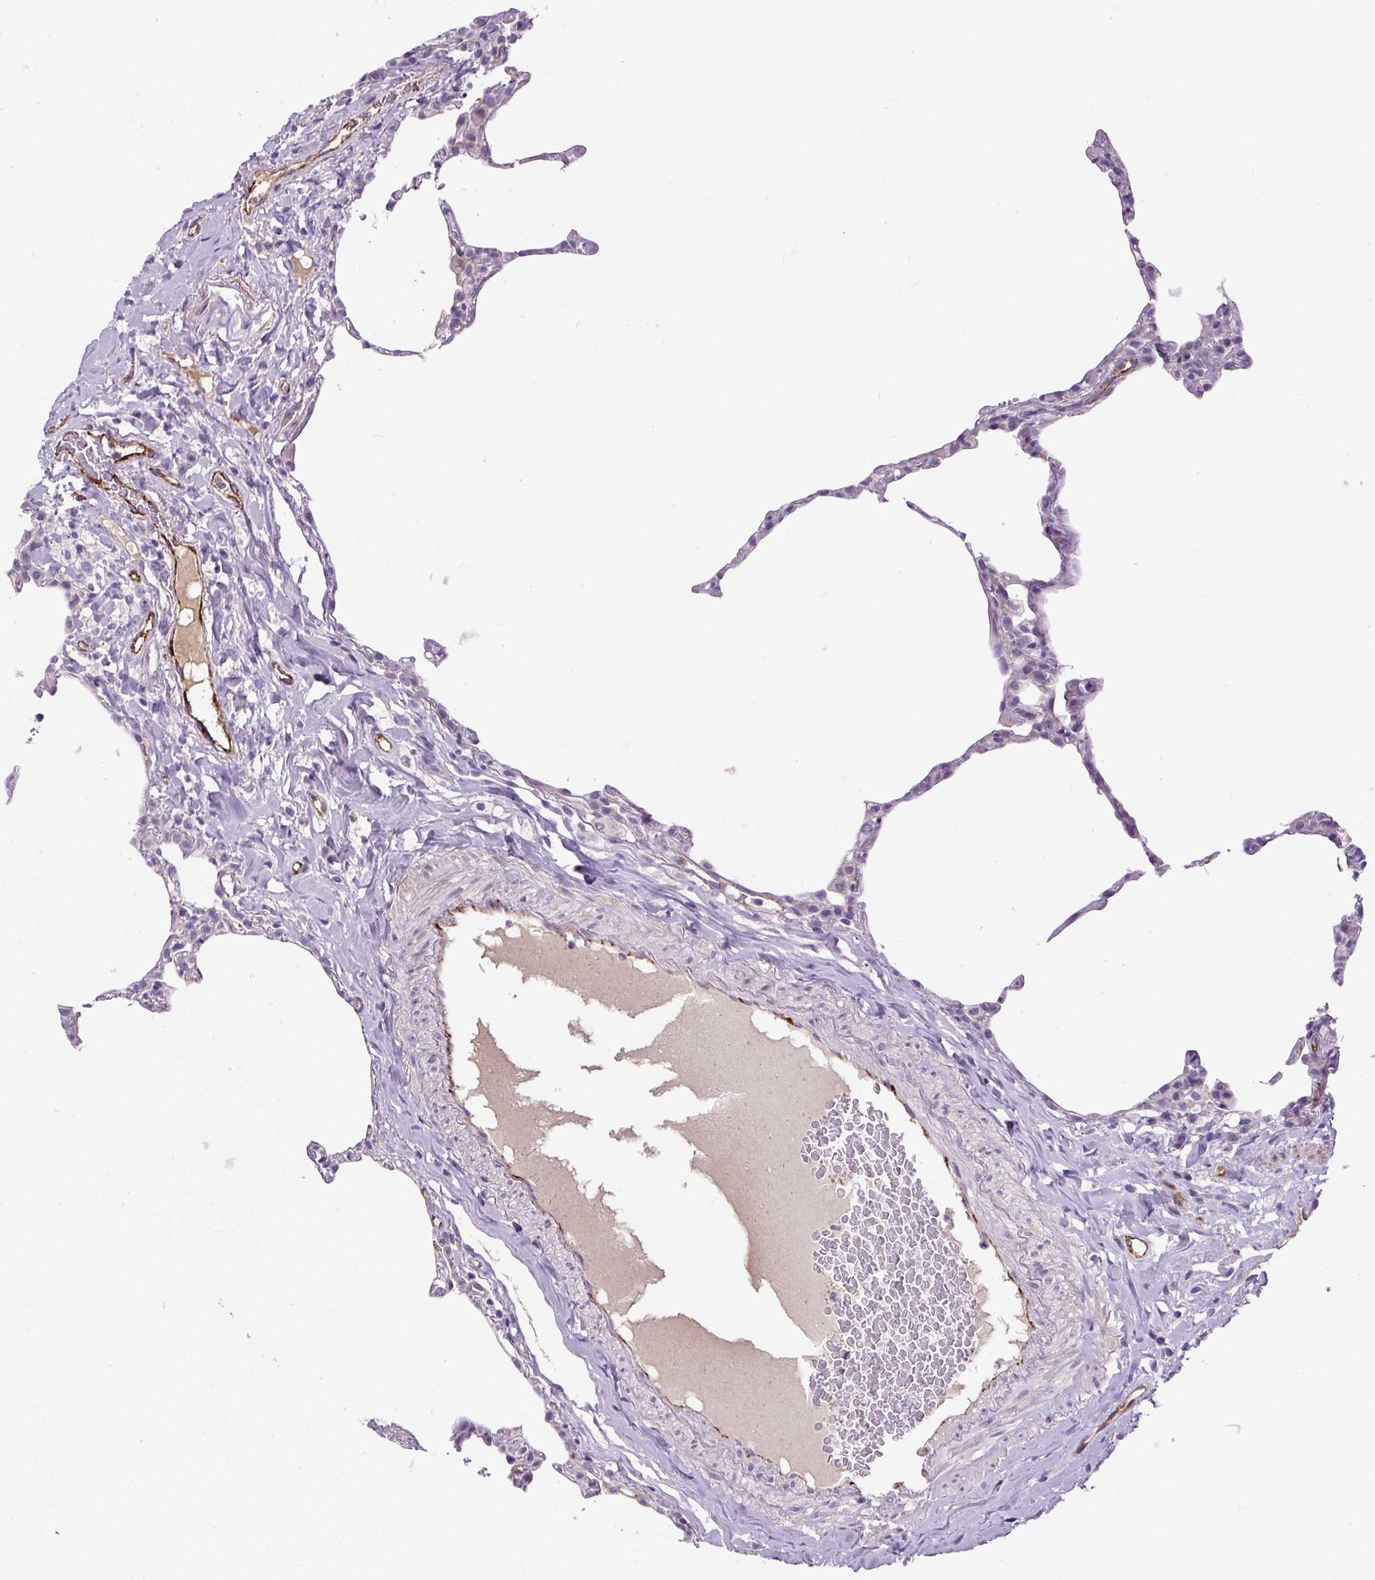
{"staining": {"intensity": "negative", "quantity": "none", "location": "none"}, "tissue": "lung", "cell_type": "Alveolar cells", "image_type": "normal", "snomed": [{"axis": "morphology", "description": "Normal tissue, NOS"}, {"axis": "topography", "description": "Lung"}], "caption": "IHC of normal lung displays no expression in alveolar cells. Brightfield microscopy of IHC stained with DAB (brown) and hematoxylin (blue), captured at high magnification.", "gene": "LEFTY1", "patient": {"sex": "female", "age": 57}}